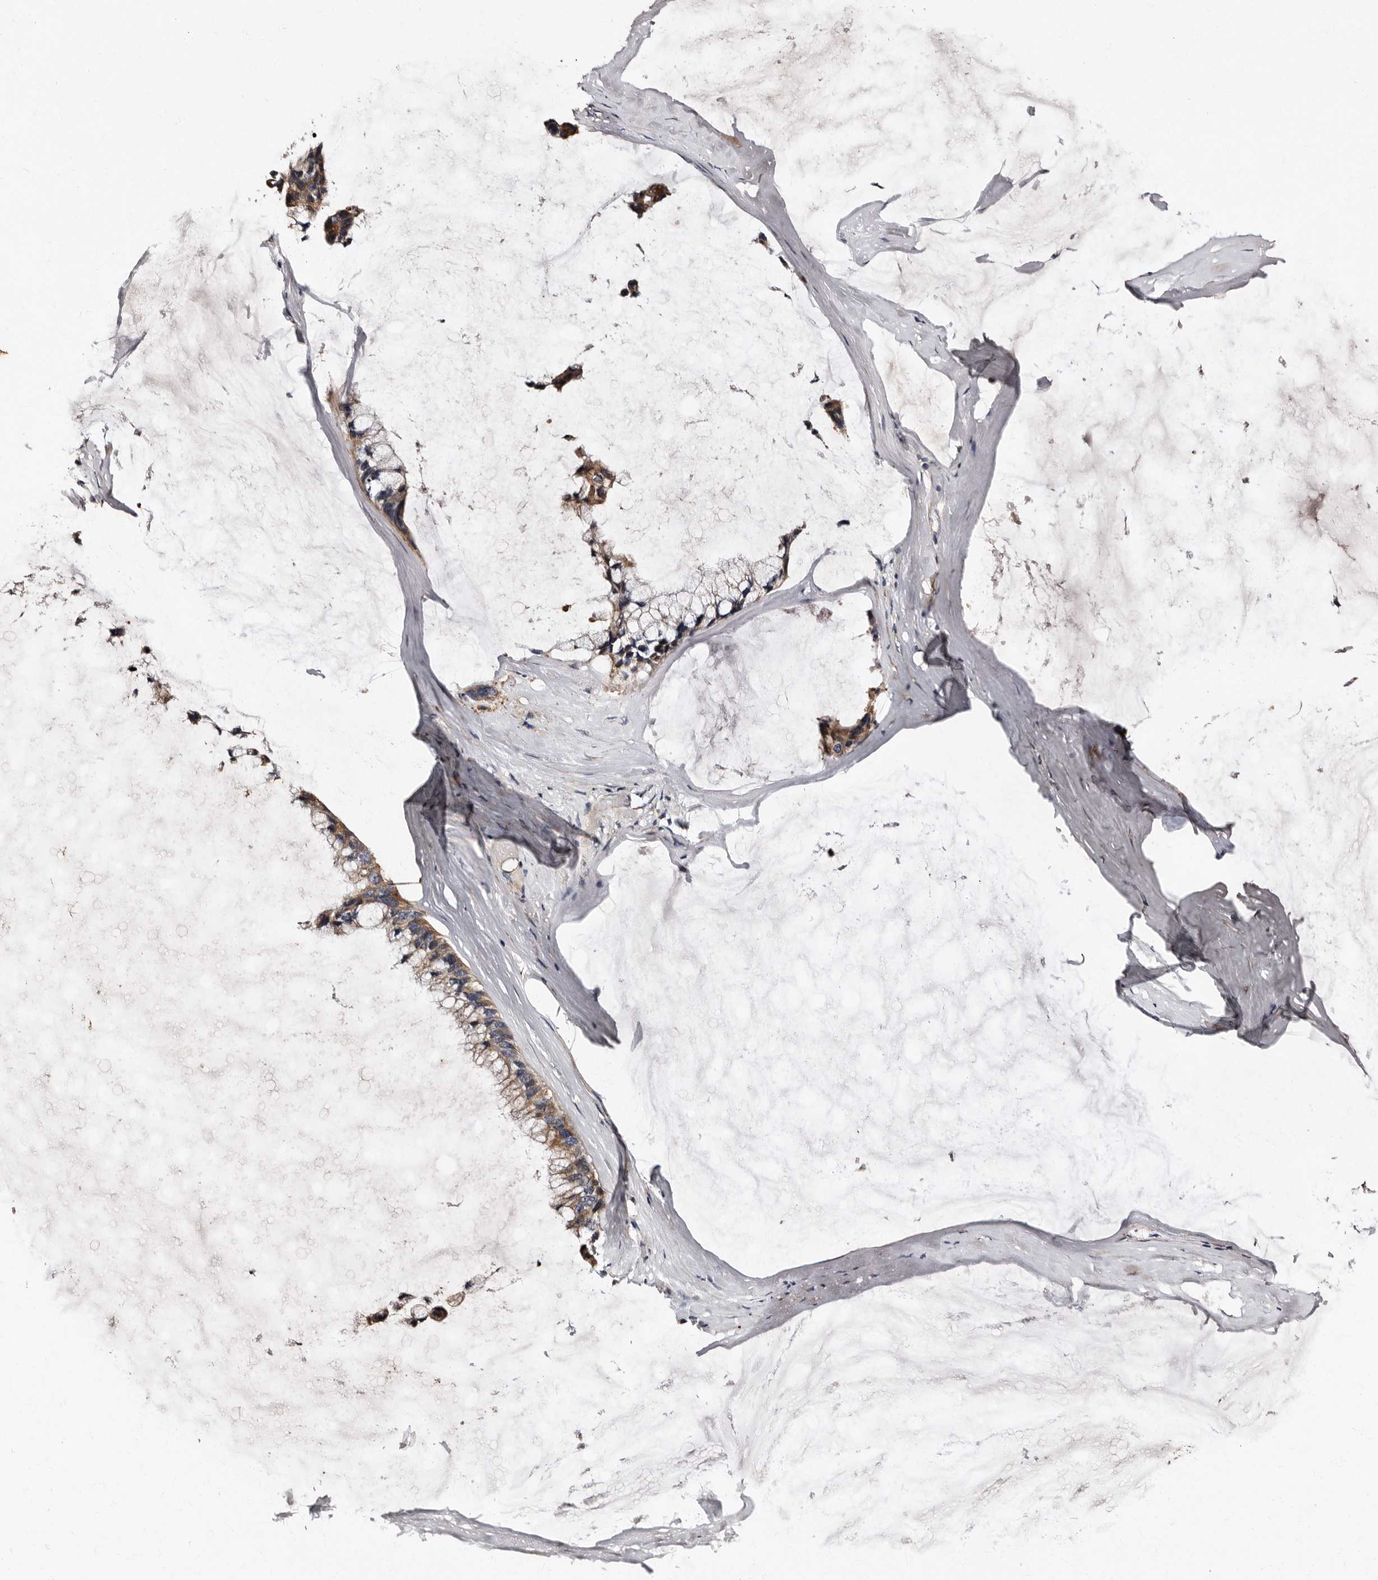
{"staining": {"intensity": "weak", "quantity": ">75%", "location": "cytoplasmic/membranous"}, "tissue": "ovarian cancer", "cell_type": "Tumor cells", "image_type": "cancer", "snomed": [{"axis": "morphology", "description": "Cystadenocarcinoma, mucinous, NOS"}, {"axis": "topography", "description": "Ovary"}], "caption": "Immunohistochemistry (IHC) of human ovarian cancer shows low levels of weak cytoplasmic/membranous positivity in about >75% of tumor cells.", "gene": "ADCK5", "patient": {"sex": "female", "age": 39}}